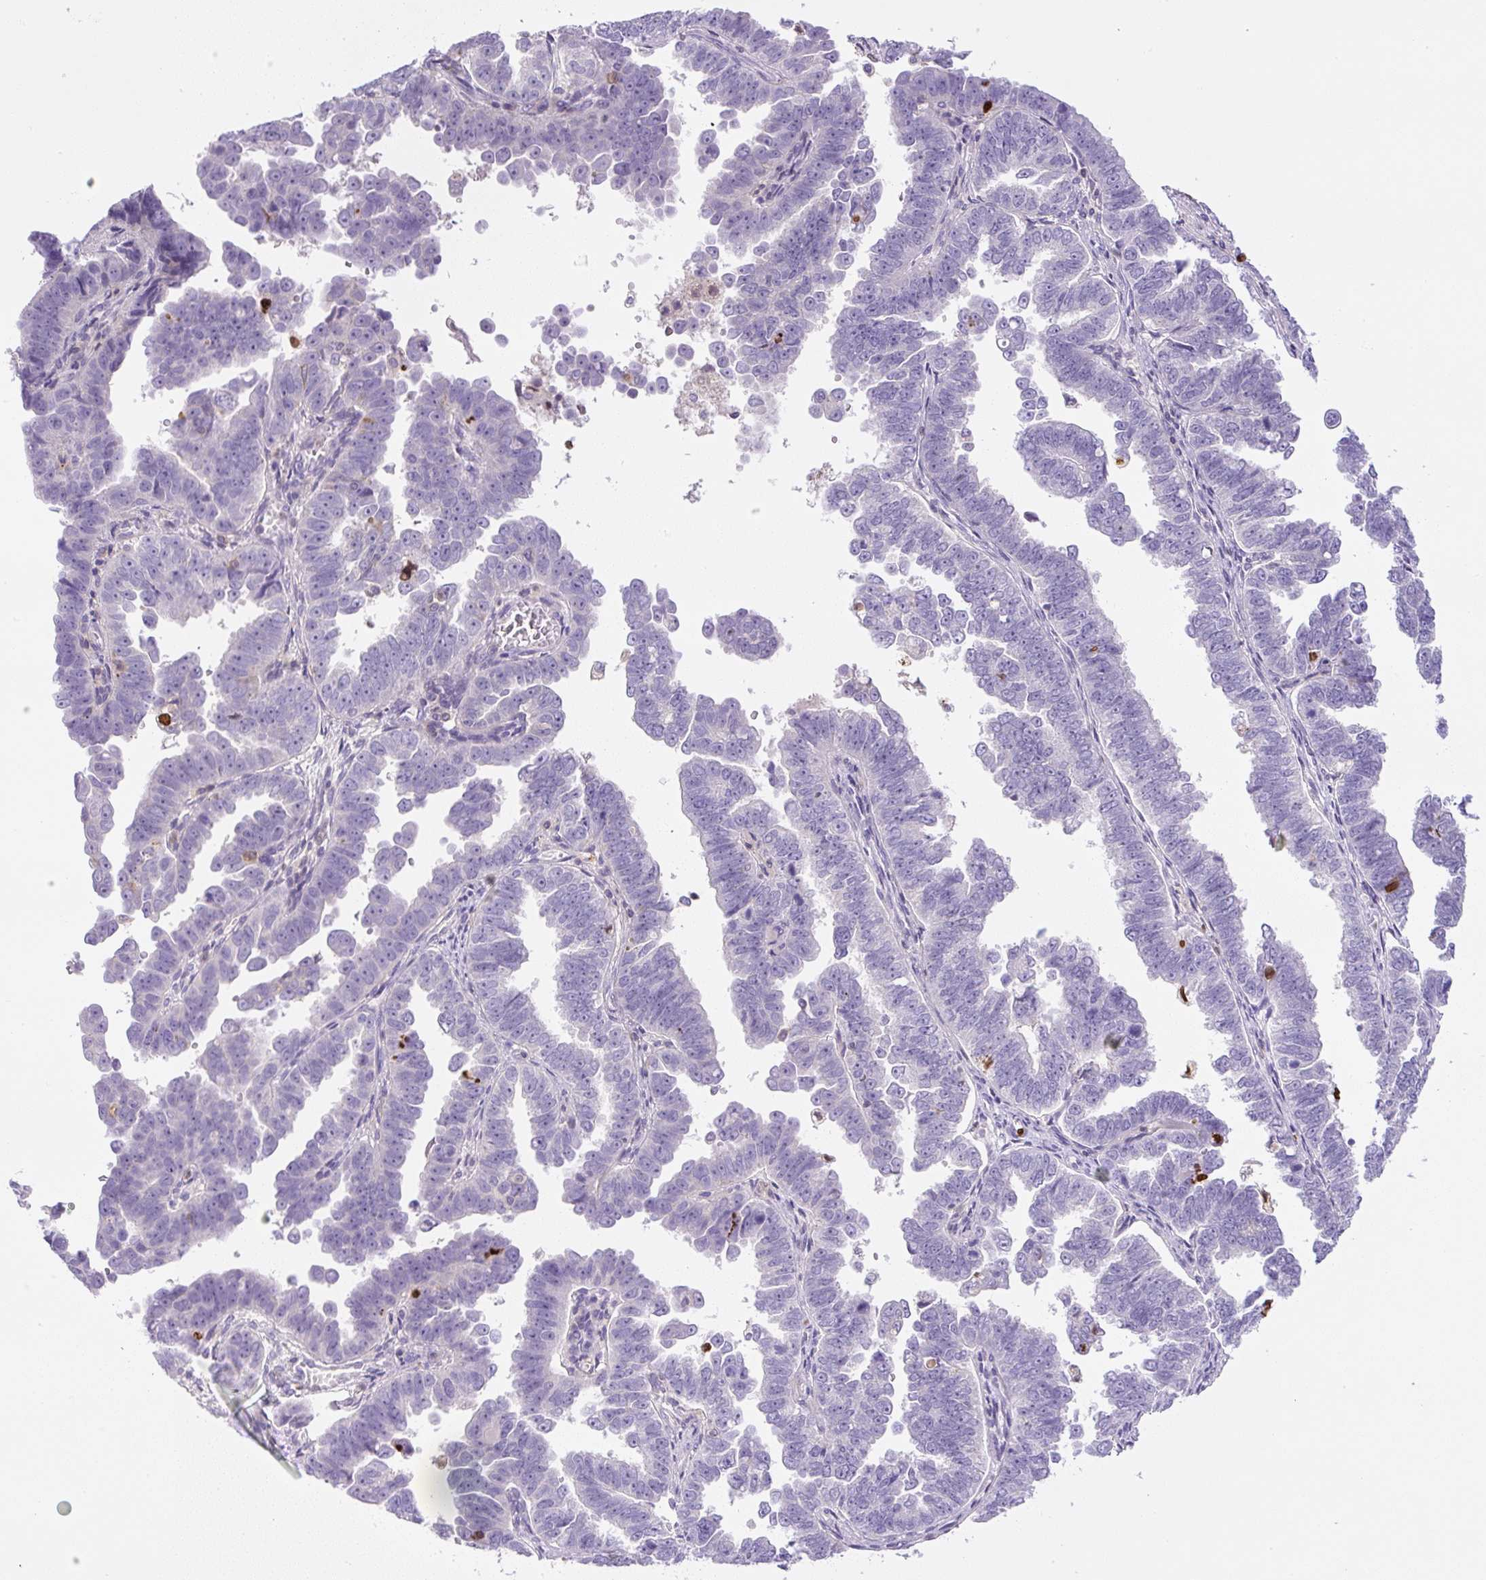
{"staining": {"intensity": "negative", "quantity": "none", "location": "none"}, "tissue": "endometrial cancer", "cell_type": "Tumor cells", "image_type": "cancer", "snomed": [{"axis": "morphology", "description": "Adenocarcinoma, NOS"}, {"axis": "topography", "description": "Endometrium"}], "caption": "Tumor cells show no significant expression in endometrial cancer. Brightfield microscopy of immunohistochemistry (IHC) stained with DAB (brown) and hematoxylin (blue), captured at high magnification.", "gene": "PIP5KL1", "patient": {"sex": "female", "age": 75}}